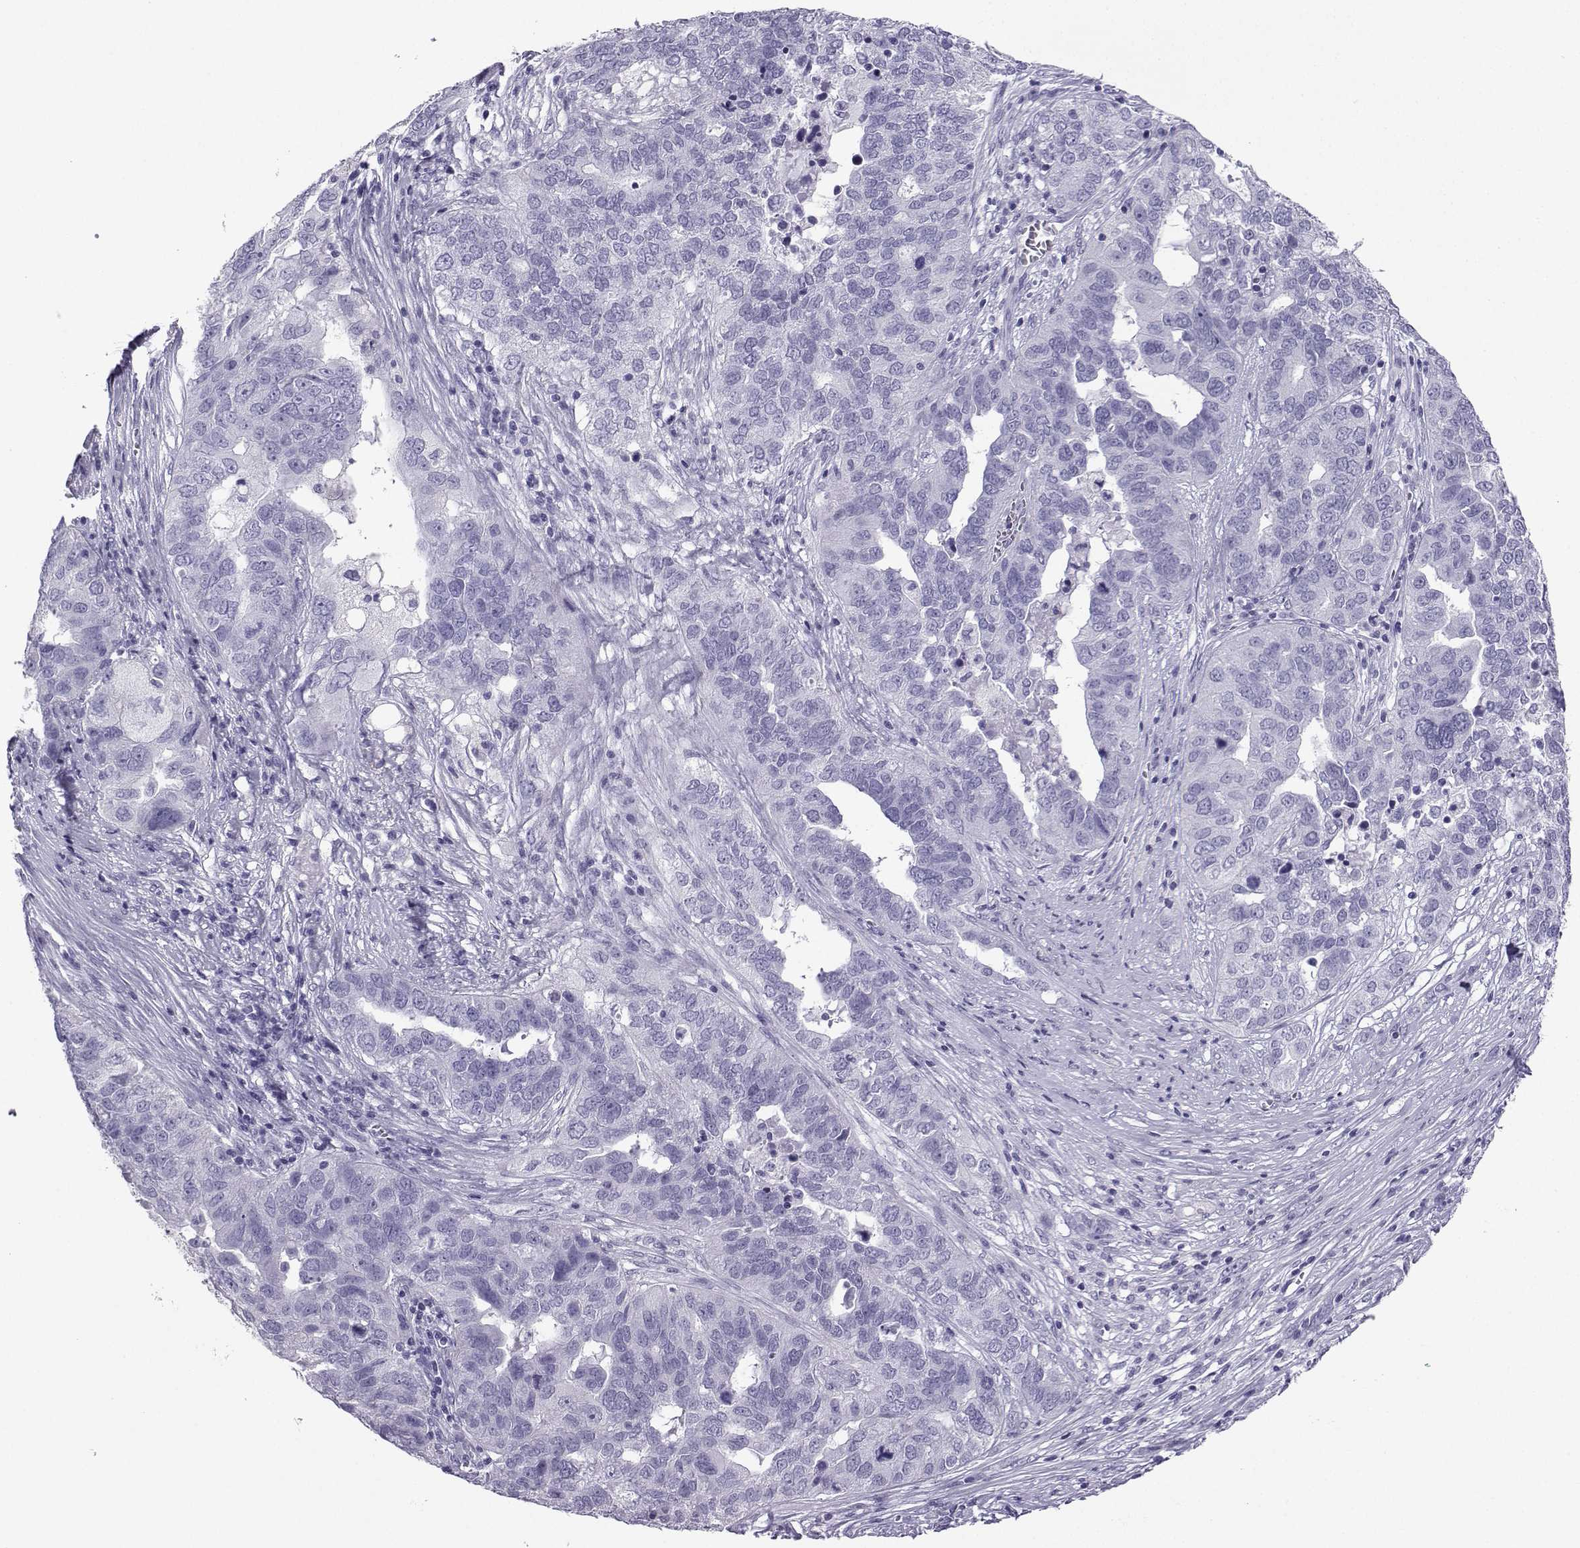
{"staining": {"intensity": "negative", "quantity": "none", "location": "none"}, "tissue": "ovarian cancer", "cell_type": "Tumor cells", "image_type": "cancer", "snomed": [{"axis": "morphology", "description": "Carcinoma, endometroid"}, {"axis": "topography", "description": "Soft tissue"}, {"axis": "topography", "description": "Ovary"}], "caption": "This micrograph is of ovarian cancer (endometroid carcinoma) stained with immunohistochemistry to label a protein in brown with the nuclei are counter-stained blue. There is no positivity in tumor cells.", "gene": "NEFL", "patient": {"sex": "female", "age": 52}}